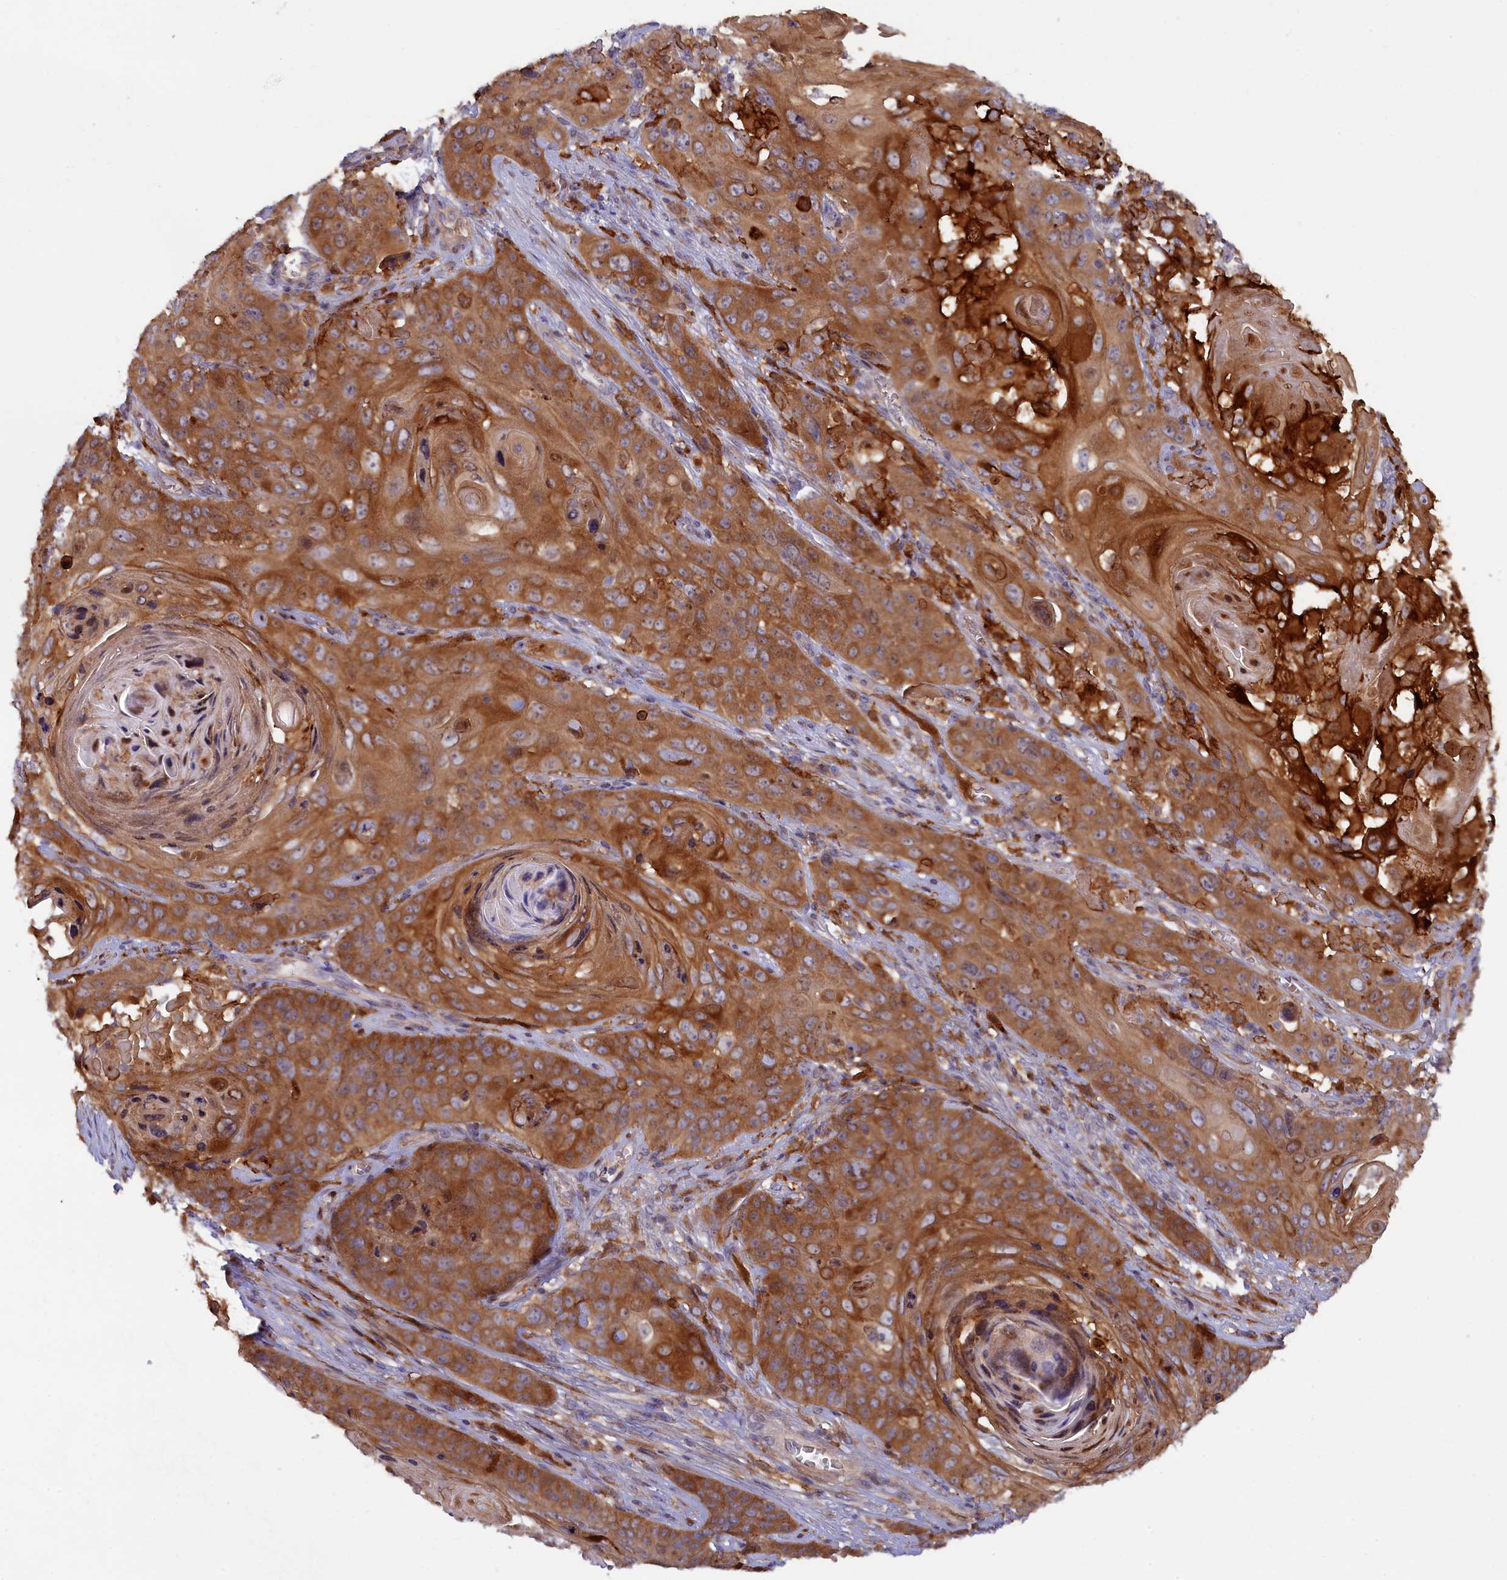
{"staining": {"intensity": "strong", "quantity": ">75%", "location": "cytoplasmic/membranous"}, "tissue": "skin cancer", "cell_type": "Tumor cells", "image_type": "cancer", "snomed": [{"axis": "morphology", "description": "Squamous cell carcinoma, NOS"}, {"axis": "topography", "description": "Skin"}], "caption": "Skin squamous cell carcinoma stained with DAB (3,3'-diaminobenzidine) IHC shows high levels of strong cytoplasmic/membranous expression in about >75% of tumor cells. (IHC, brightfield microscopy, high magnification).", "gene": "FERMT1", "patient": {"sex": "male", "age": 55}}